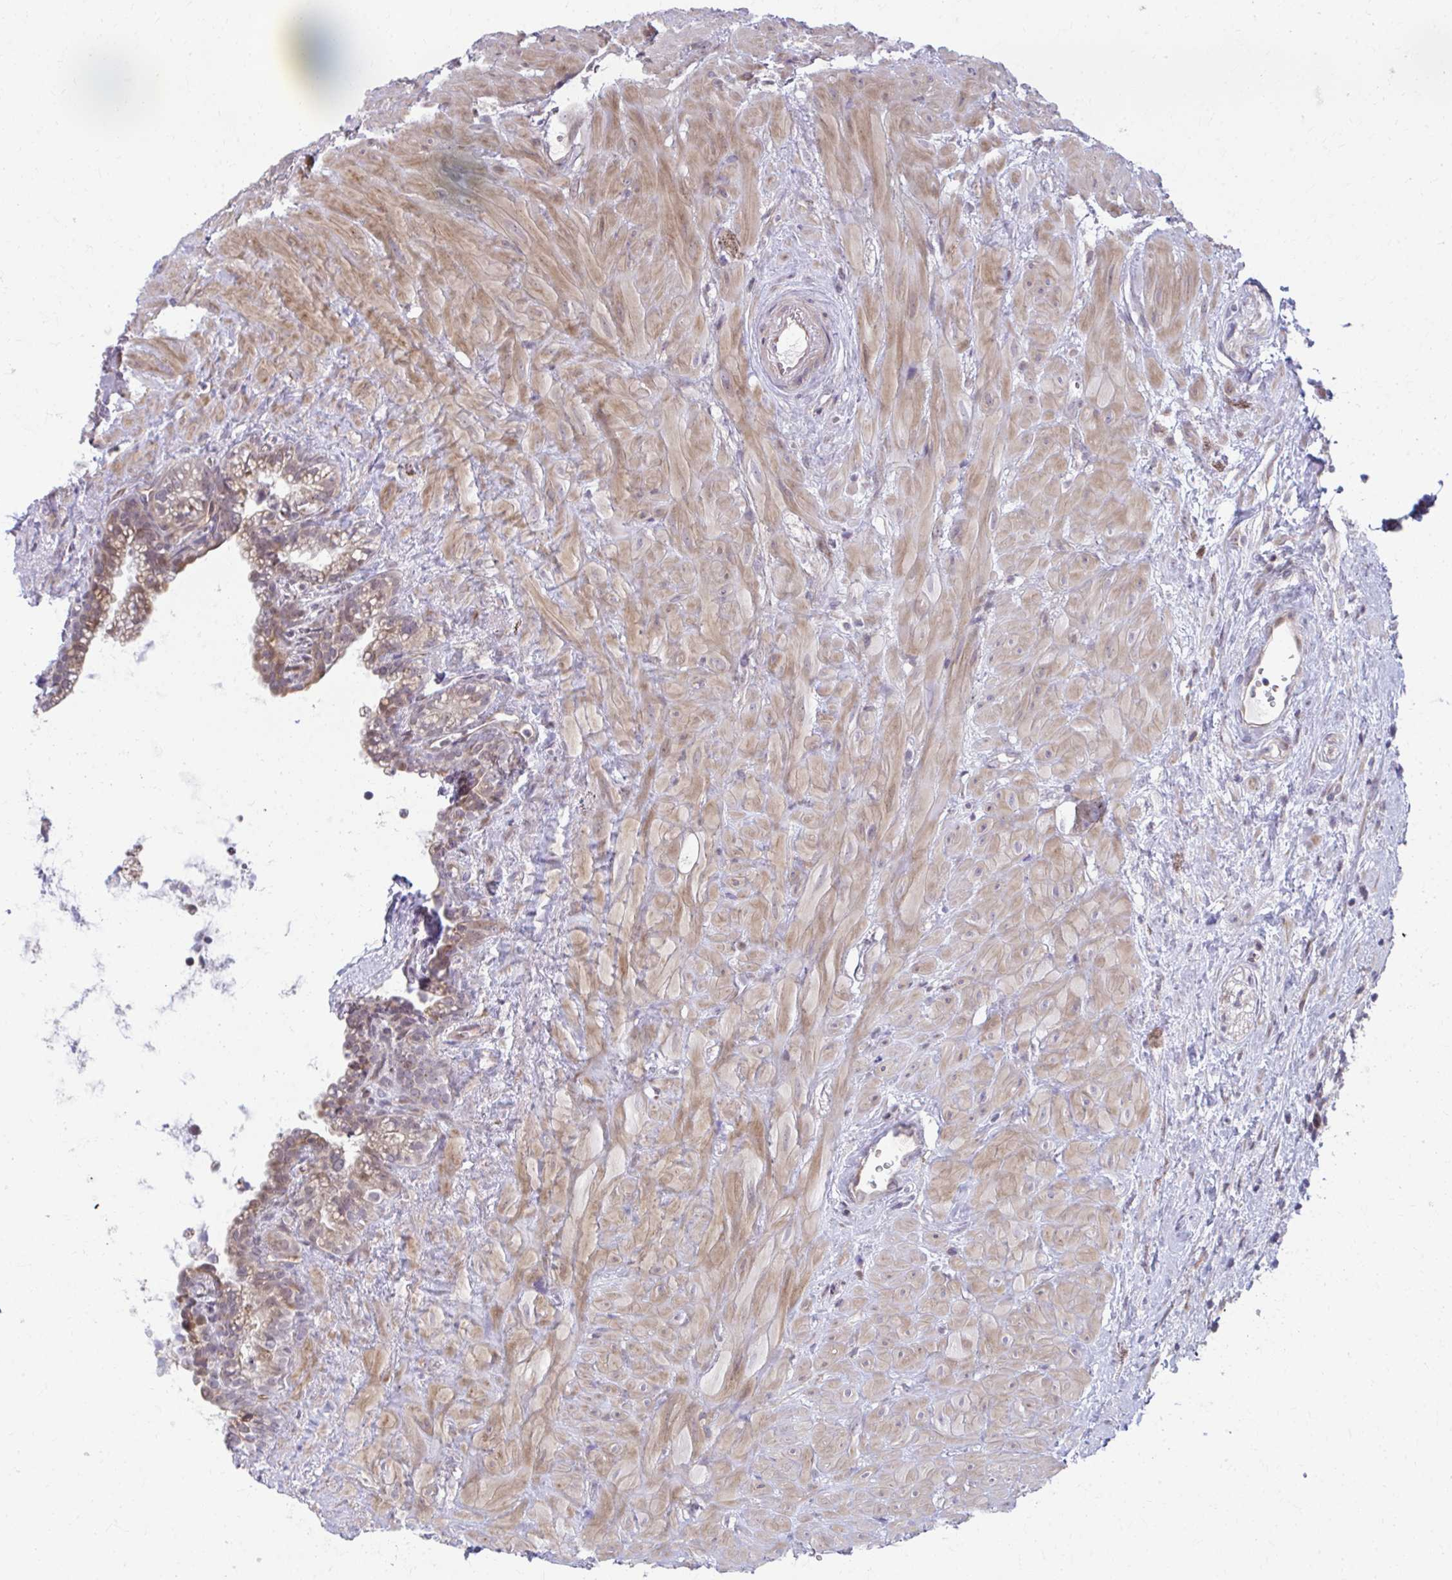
{"staining": {"intensity": "moderate", "quantity": "<25%", "location": "cytoplasmic/membranous,nuclear"}, "tissue": "seminal vesicle", "cell_type": "Glandular cells", "image_type": "normal", "snomed": [{"axis": "morphology", "description": "Normal tissue, NOS"}, {"axis": "topography", "description": "Seminal veicle"}], "caption": "Immunohistochemistry (IHC) (DAB (3,3'-diaminobenzidine)) staining of unremarkable human seminal vesicle demonstrates moderate cytoplasmic/membranous,nuclear protein positivity in approximately <25% of glandular cells. The staining is performed using DAB (3,3'-diaminobenzidine) brown chromogen to label protein expression. The nuclei are counter-stained blue using hematoxylin.", "gene": "MAF1", "patient": {"sex": "male", "age": 76}}